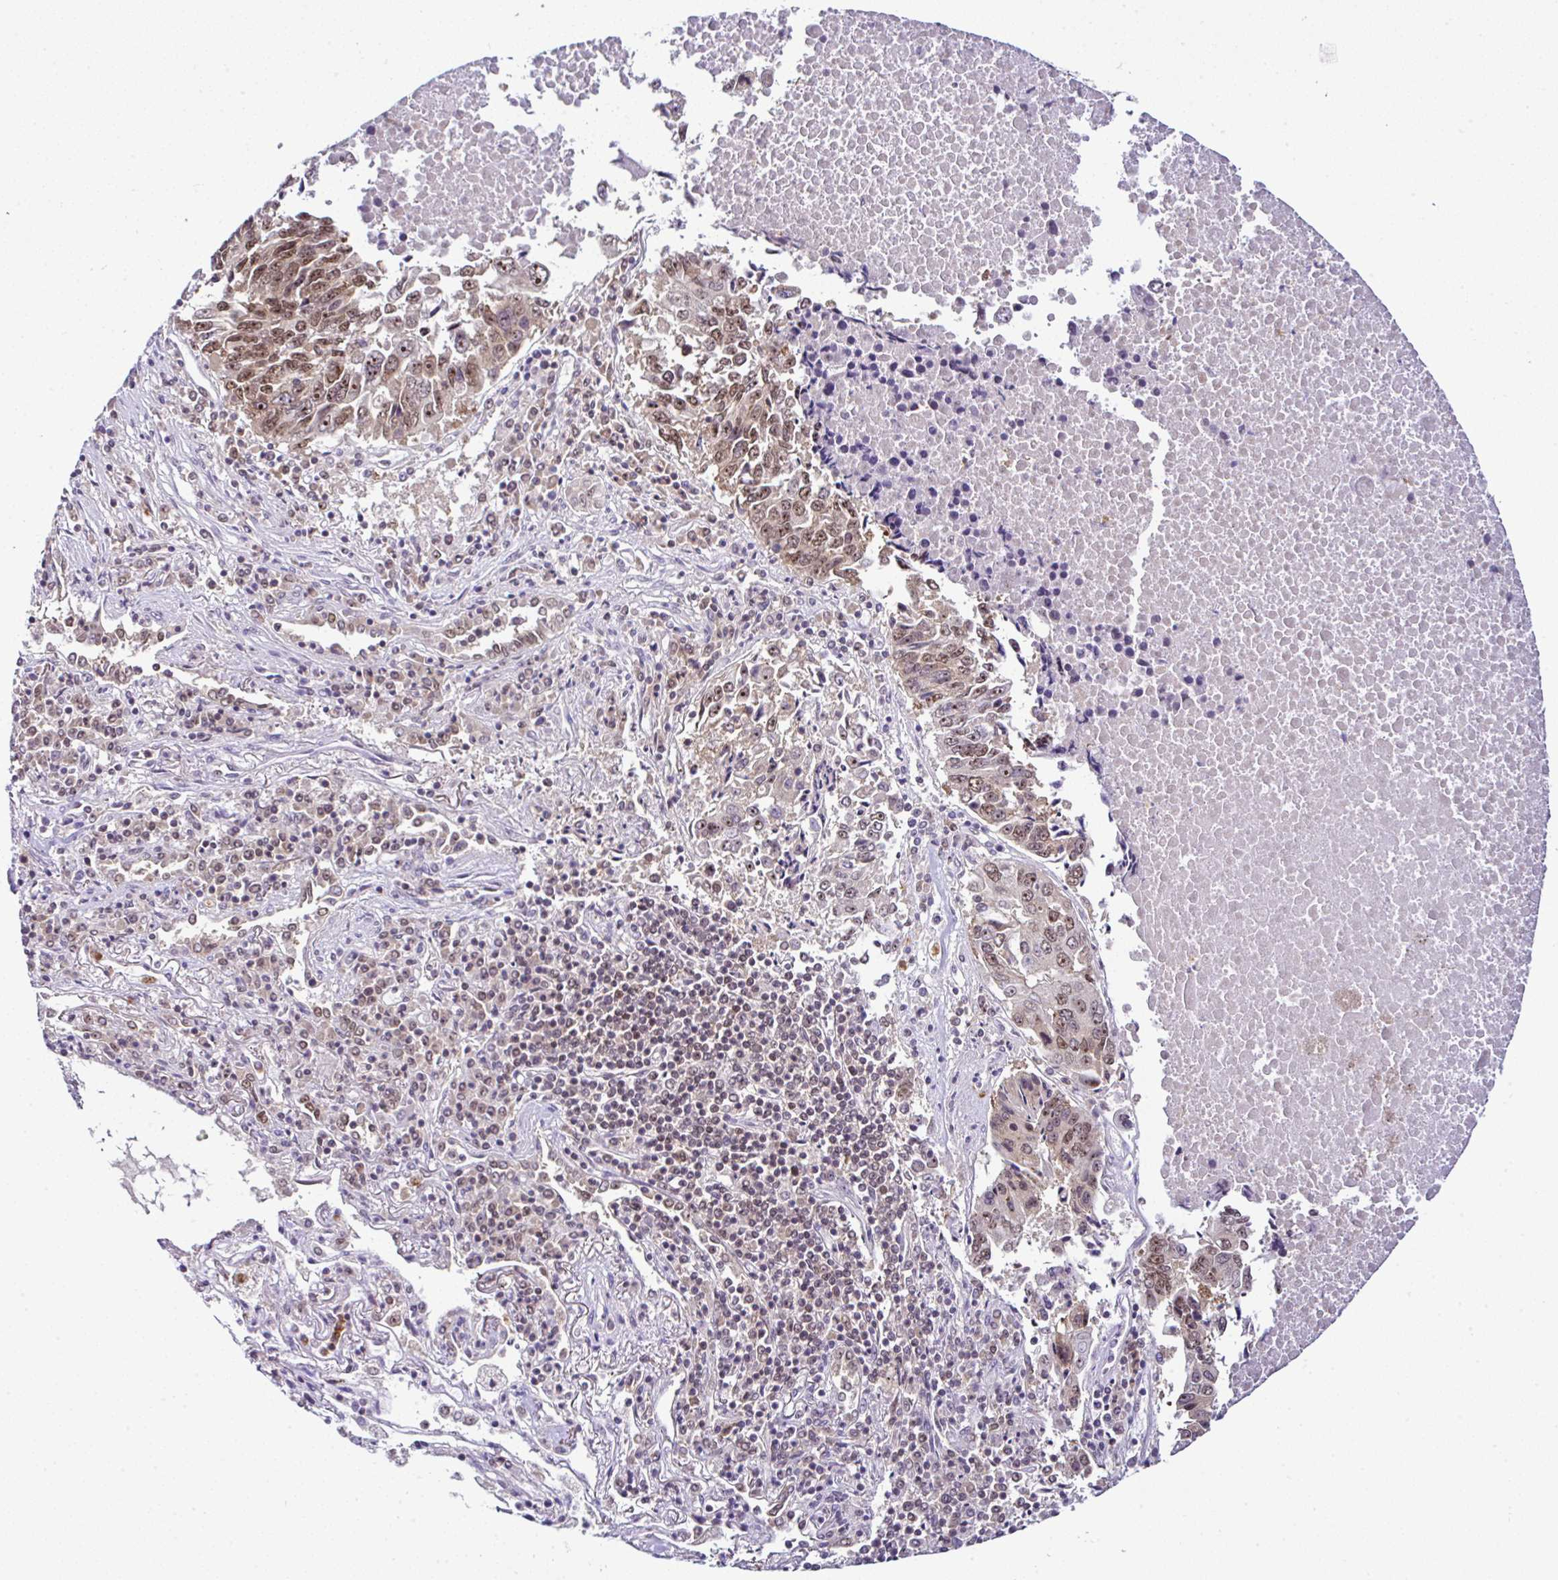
{"staining": {"intensity": "moderate", "quantity": ">75%", "location": "nuclear"}, "tissue": "lung cancer", "cell_type": "Tumor cells", "image_type": "cancer", "snomed": [{"axis": "morphology", "description": "Squamous cell carcinoma, NOS"}, {"axis": "topography", "description": "Lung"}], "caption": "This micrograph displays squamous cell carcinoma (lung) stained with immunohistochemistry to label a protein in brown. The nuclear of tumor cells show moderate positivity for the protein. Nuclei are counter-stained blue.", "gene": "PTPN2", "patient": {"sex": "female", "age": 66}}